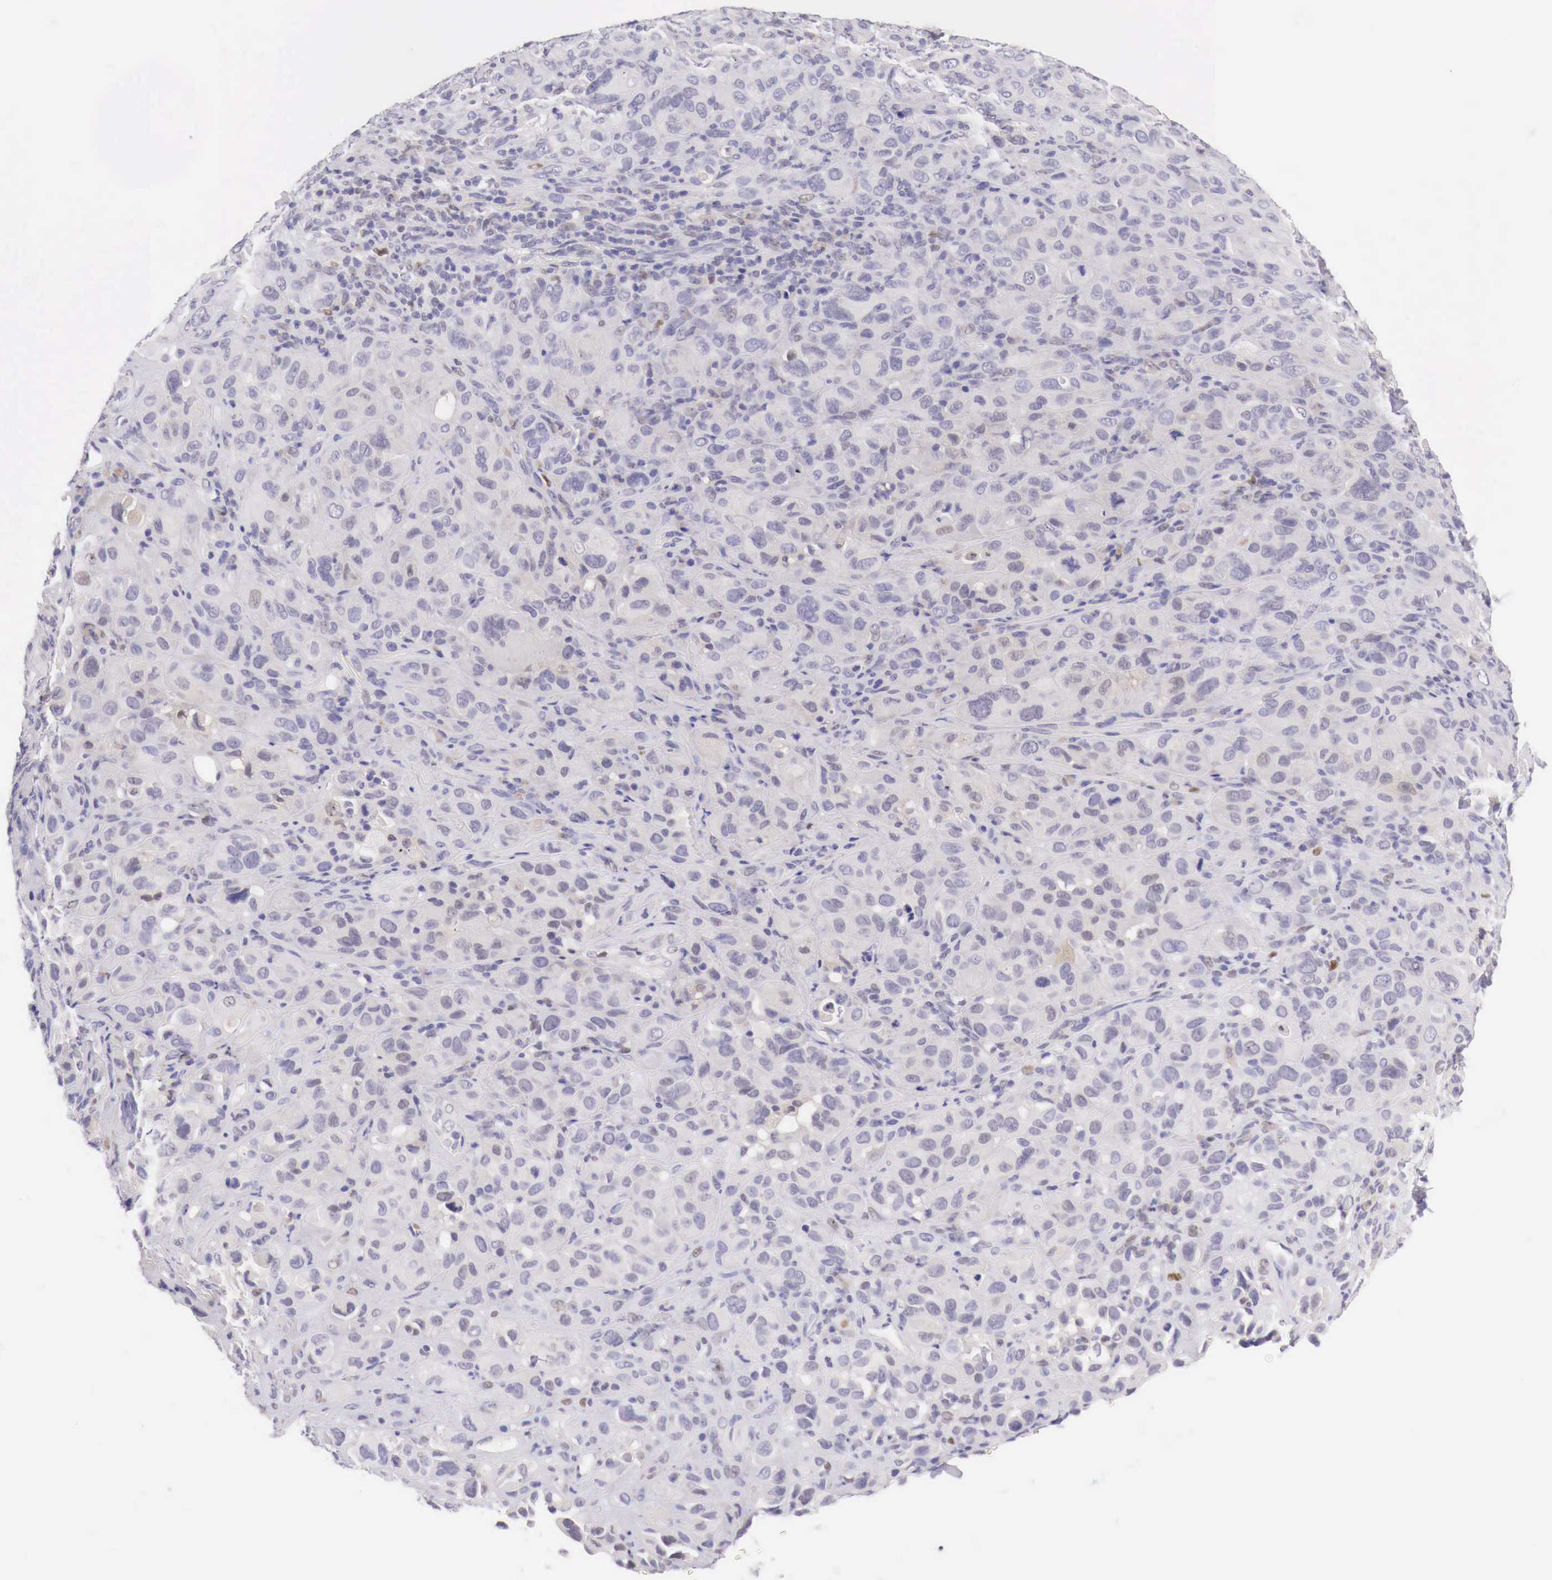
{"staining": {"intensity": "negative", "quantity": "none", "location": "none"}, "tissue": "melanoma", "cell_type": "Tumor cells", "image_type": "cancer", "snomed": [{"axis": "morphology", "description": "Malignant melanoma, Metastatic site"}, {"axis": "topography", "description": "Skin"}], "caption": "Tumor cells are negative for brown protein staining in malignant melanoma (metastatic site).", "gene": "BCL6", "patient": {"sex": "male", "age": 32}}